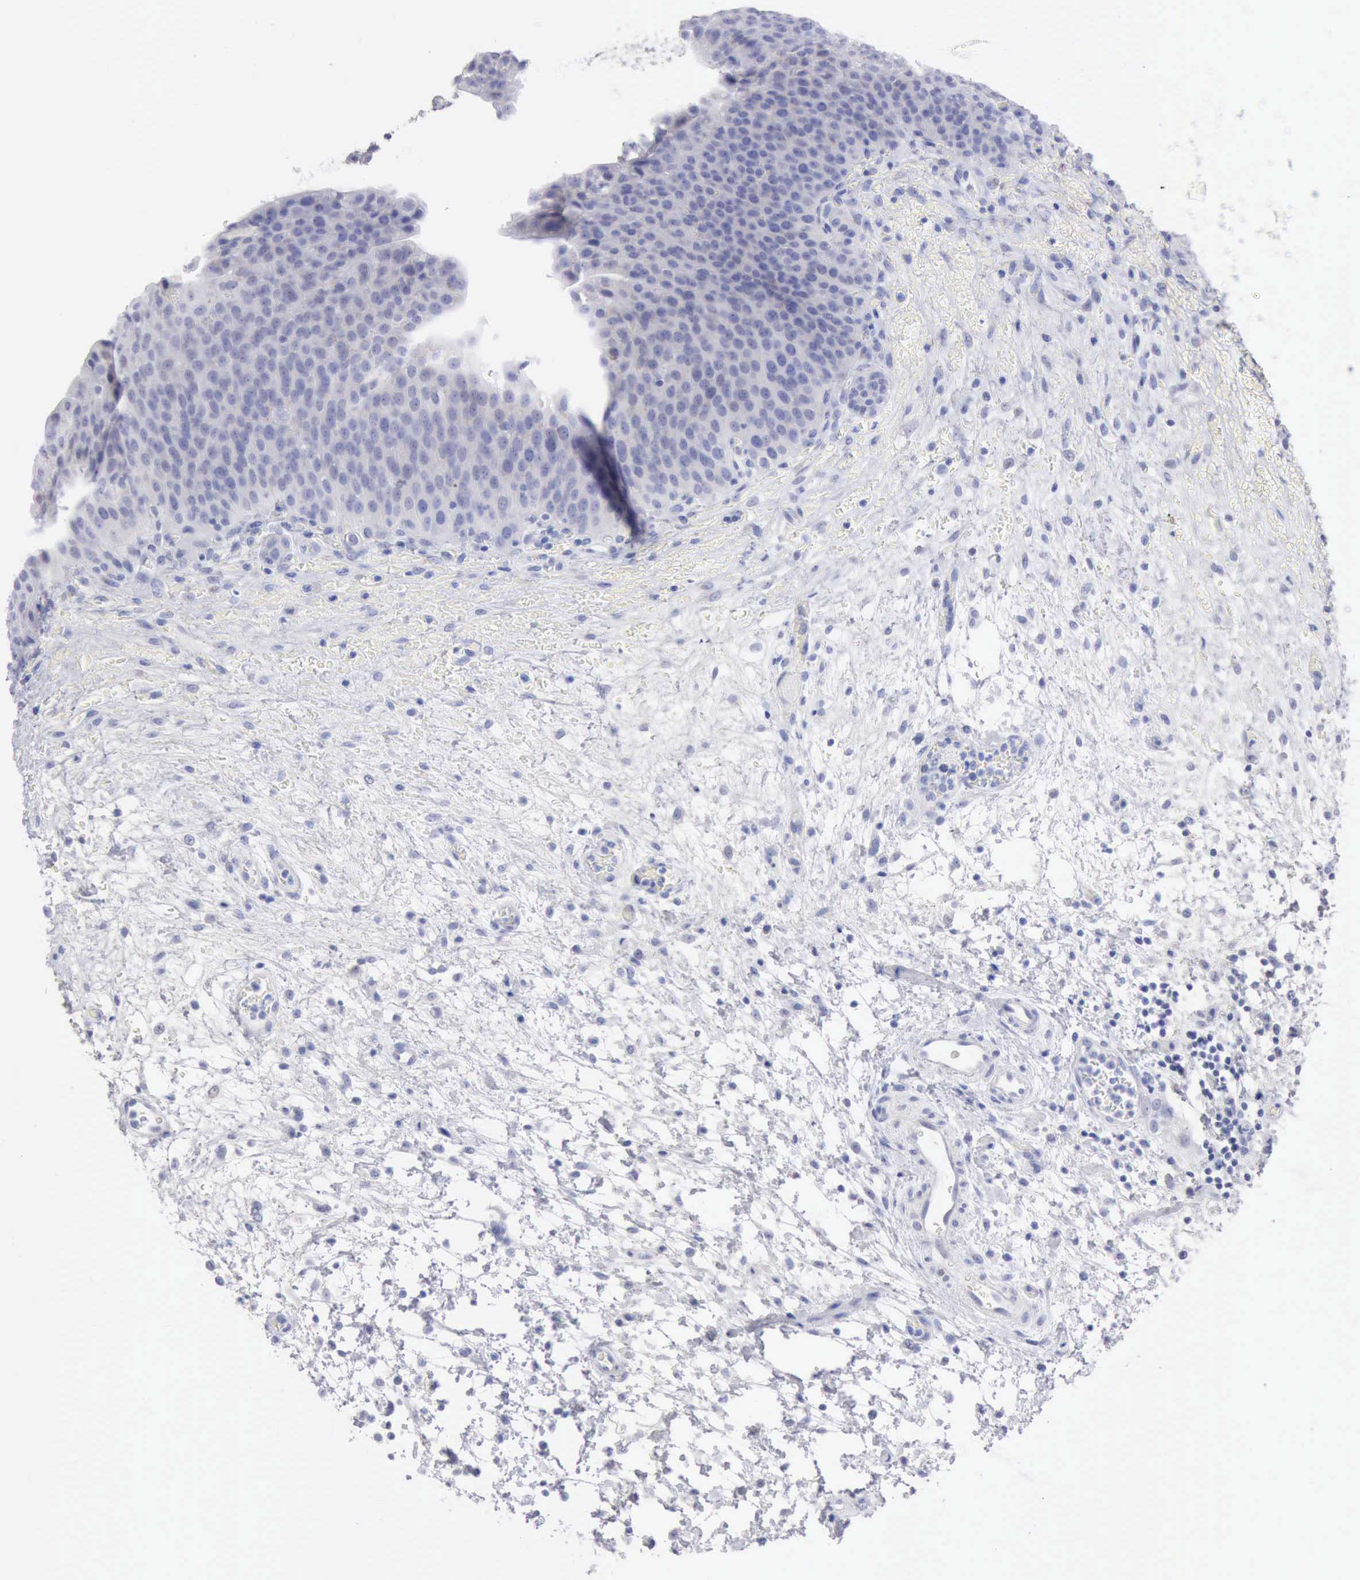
{"staining": {"intensity": "negative", "quantity": "none", "location": "none"}, "tissue": "urinary bladder", "cell_type": "Urothelial cells", "image_type": "normal", "snomed": [{"axis": "morphology", "description": "Normal tissue, NOS"}, {"axis": "topography", "description": "Smooth muscle"}, {"axis": "topography", "description": "Urinary bladder"}], "caption": "An immunohistochemistry photomicrograph of normal urinary bladder is shown. There is no staining in urothelial cells of urinary bladder.", "gene": "ANGEL1", "patient": {"sex": "male", "age": 35}}